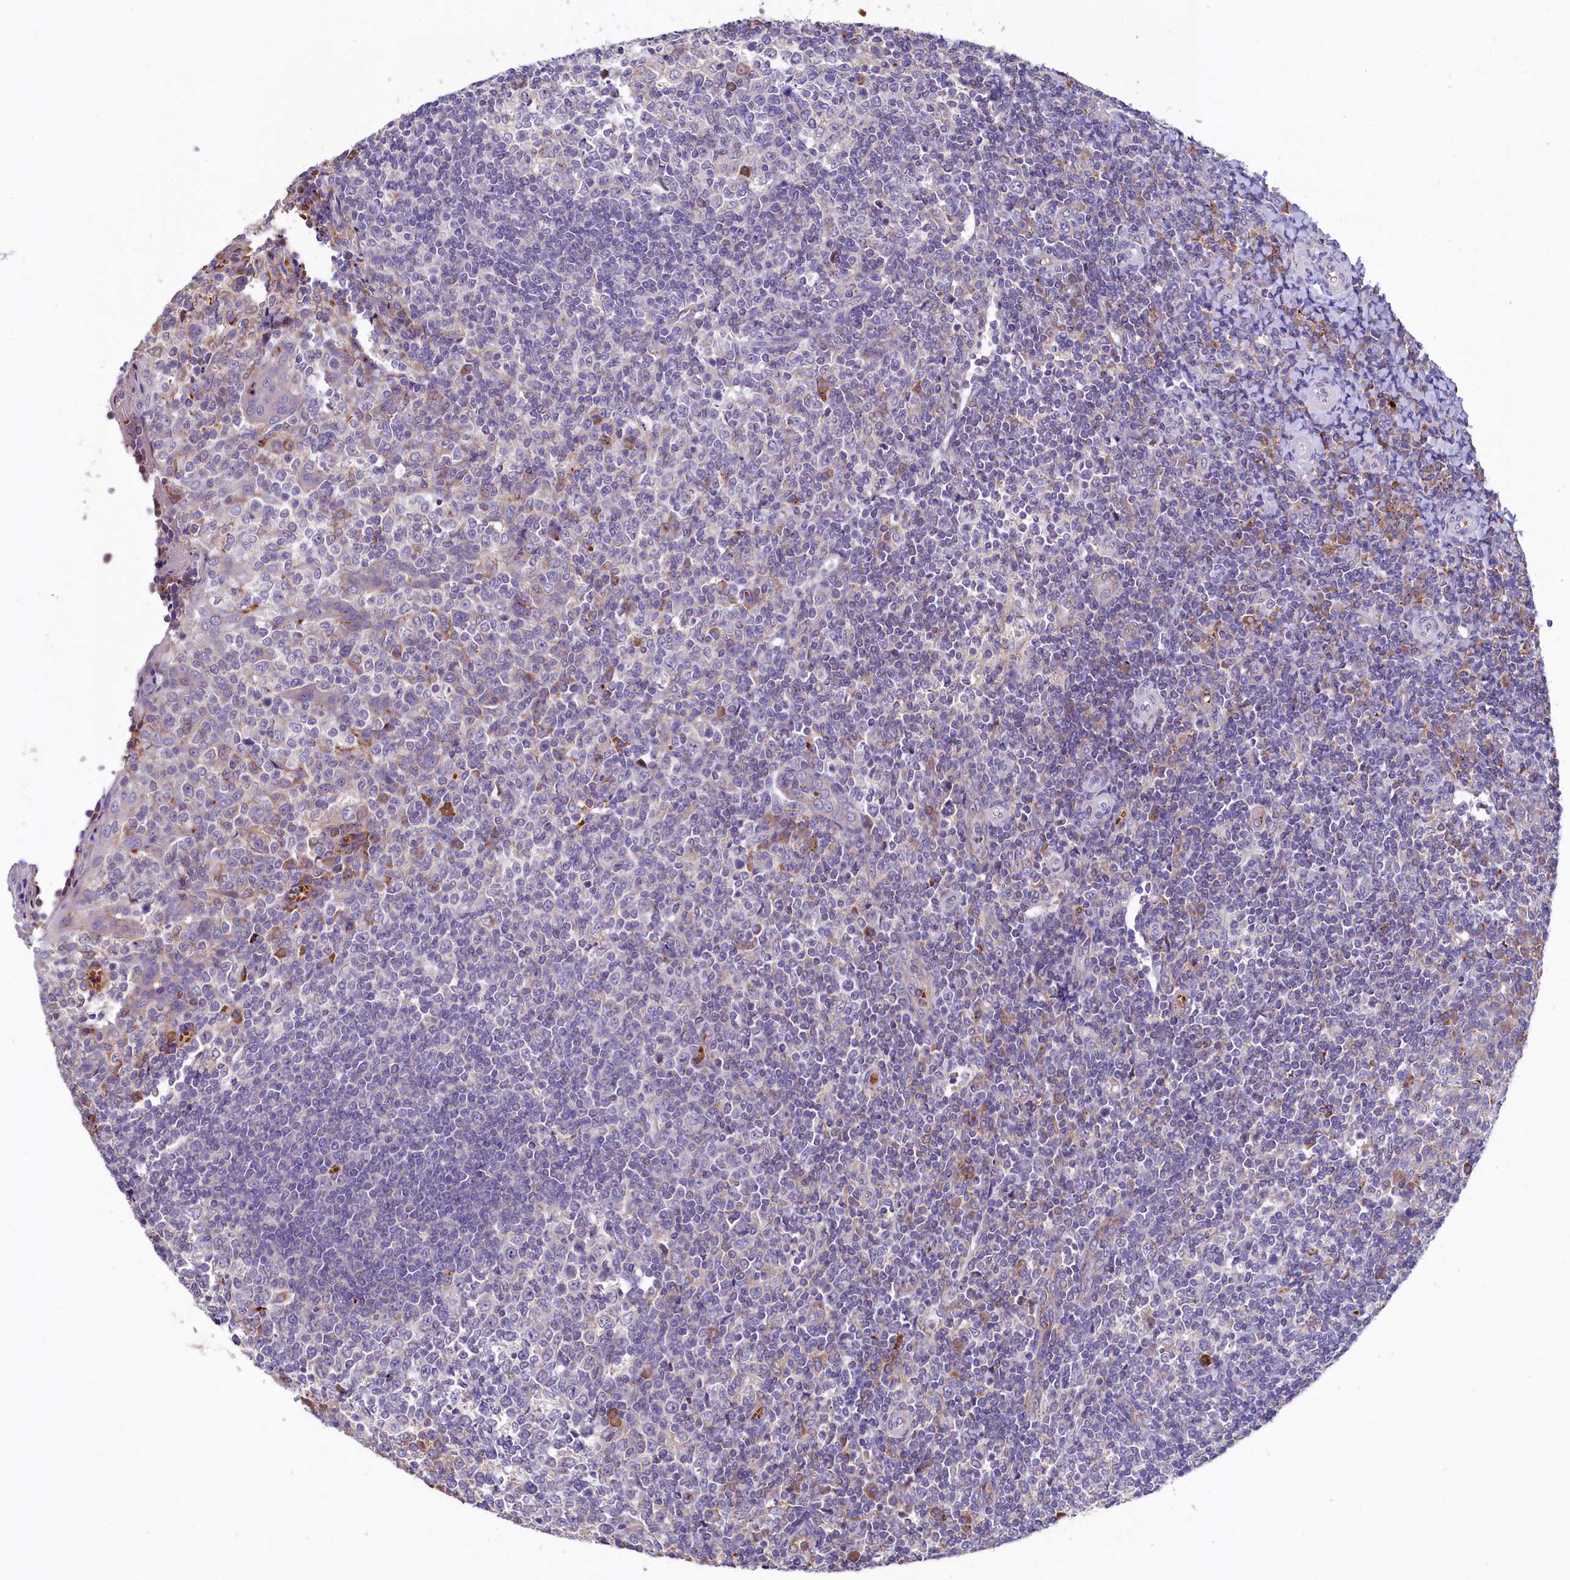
{"staining": {"intensity": "negative", "quantity": "none", "location": "none"}, "tissue": "tonsil", "cell_type": "Germinal center cells", "image_type": "normal", "snomed": [{"axis": "morphology", "description": "Normal tissue, NOS"}, {"axis": "topography", "description": "Tonsil"}], "caption": "This image is of unremarkable tonsil stained with immunohistochemistry (IHC) to label a protein in brown with the nuclei are counter-stained blue. There is no staining in germinal center cells.", "gene": "HPS6", "patient": {"sex": "female", "age": 19}}